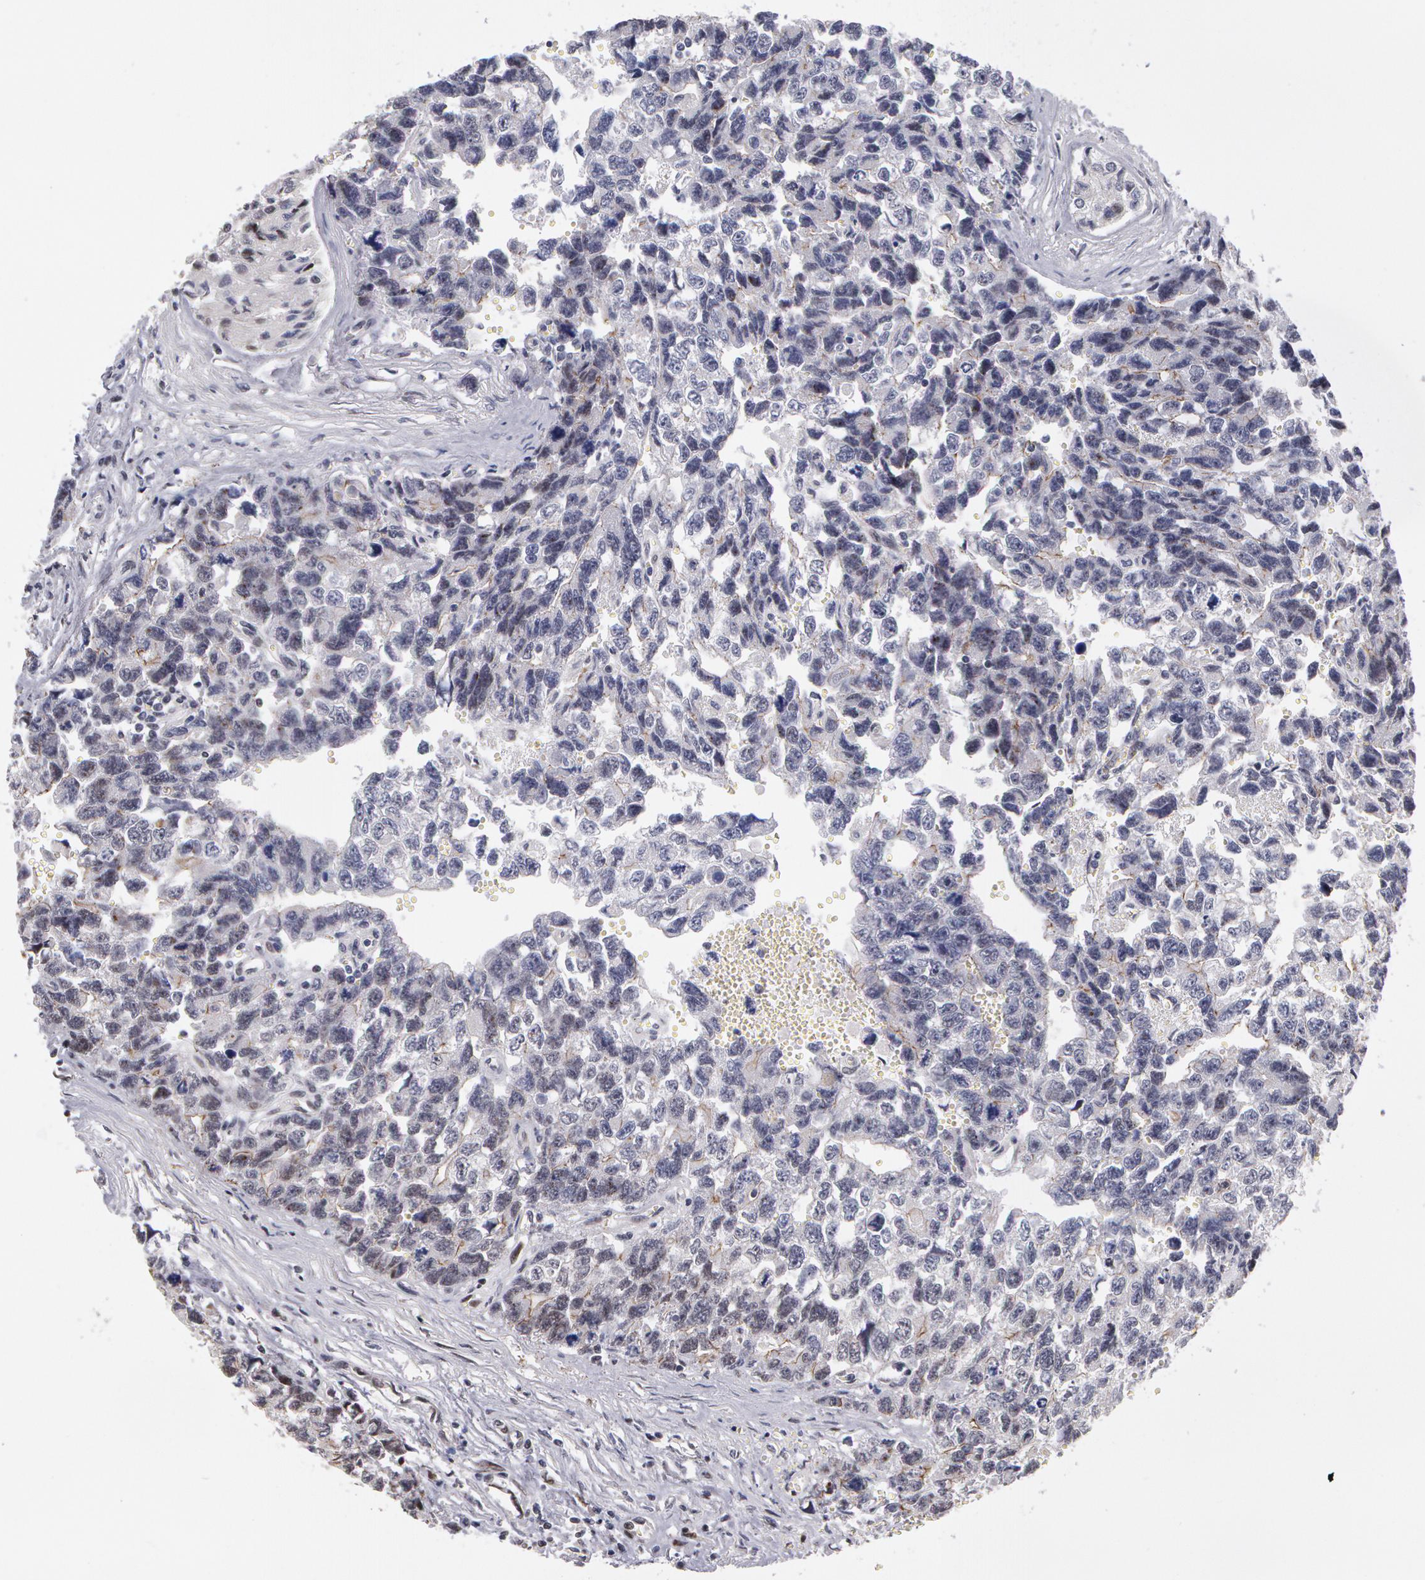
{"staining": {"intensity": "negative", "quantity": "none", "location": "none"}, "tissue": "testis cancer", "cell_type": "Tumor cells", "image_type": "cancer", "snomed": [{"axis": "morphology", "description": "Carcinoma, Embryonal, NOS"}, {"axis": "topography", "description": "Testis"}], "caption": "This is an immunohistochemistry (IHC) photomicrograph of human testis cancer (embryonal carcinoma). There is no staining in tumor cells.", "gene": "PRICKLE1", "patient": {"sex": "male", "age": 31}}